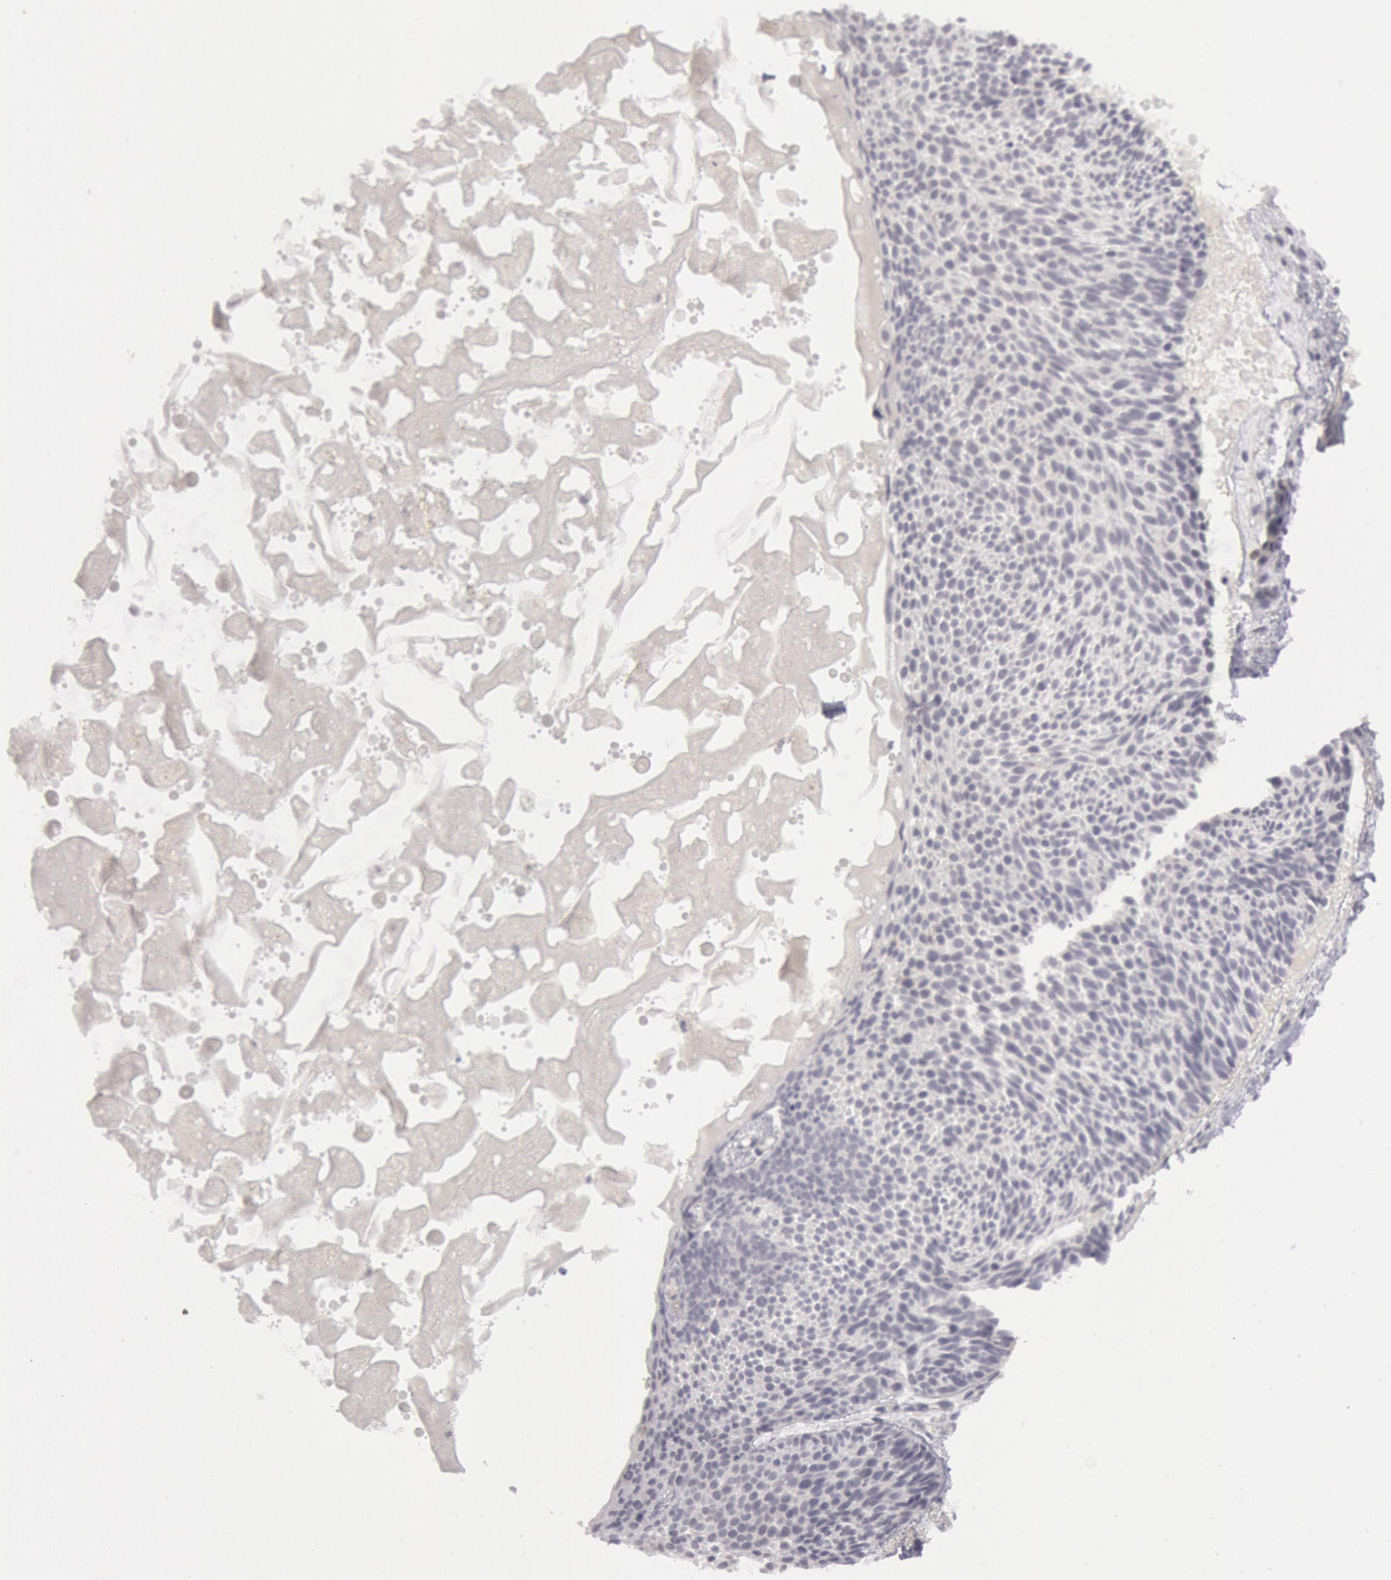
{"staining": {"intensity": "negative", "quantity": "none", "location": "none"}, "tissue": "skin cancer", "cell_type": "Tumor cells", "image_type": "cancer", "snomed": [{"axis": "morphology", "description": "Basal cell carcinoma"}, {"axis": "topography", "description": "Skin"}], "caption": "The photomicrograph reveals no staining of tumor cells in skin cancer. Brightfield microscopy of IHC stained with DAB (3,3'-diaminobenzidine) (brown) and hematoxylin (blue), captured at high magnification.", "gene": "JOSD1", "patient": {"sex": "male", "age": 84}}